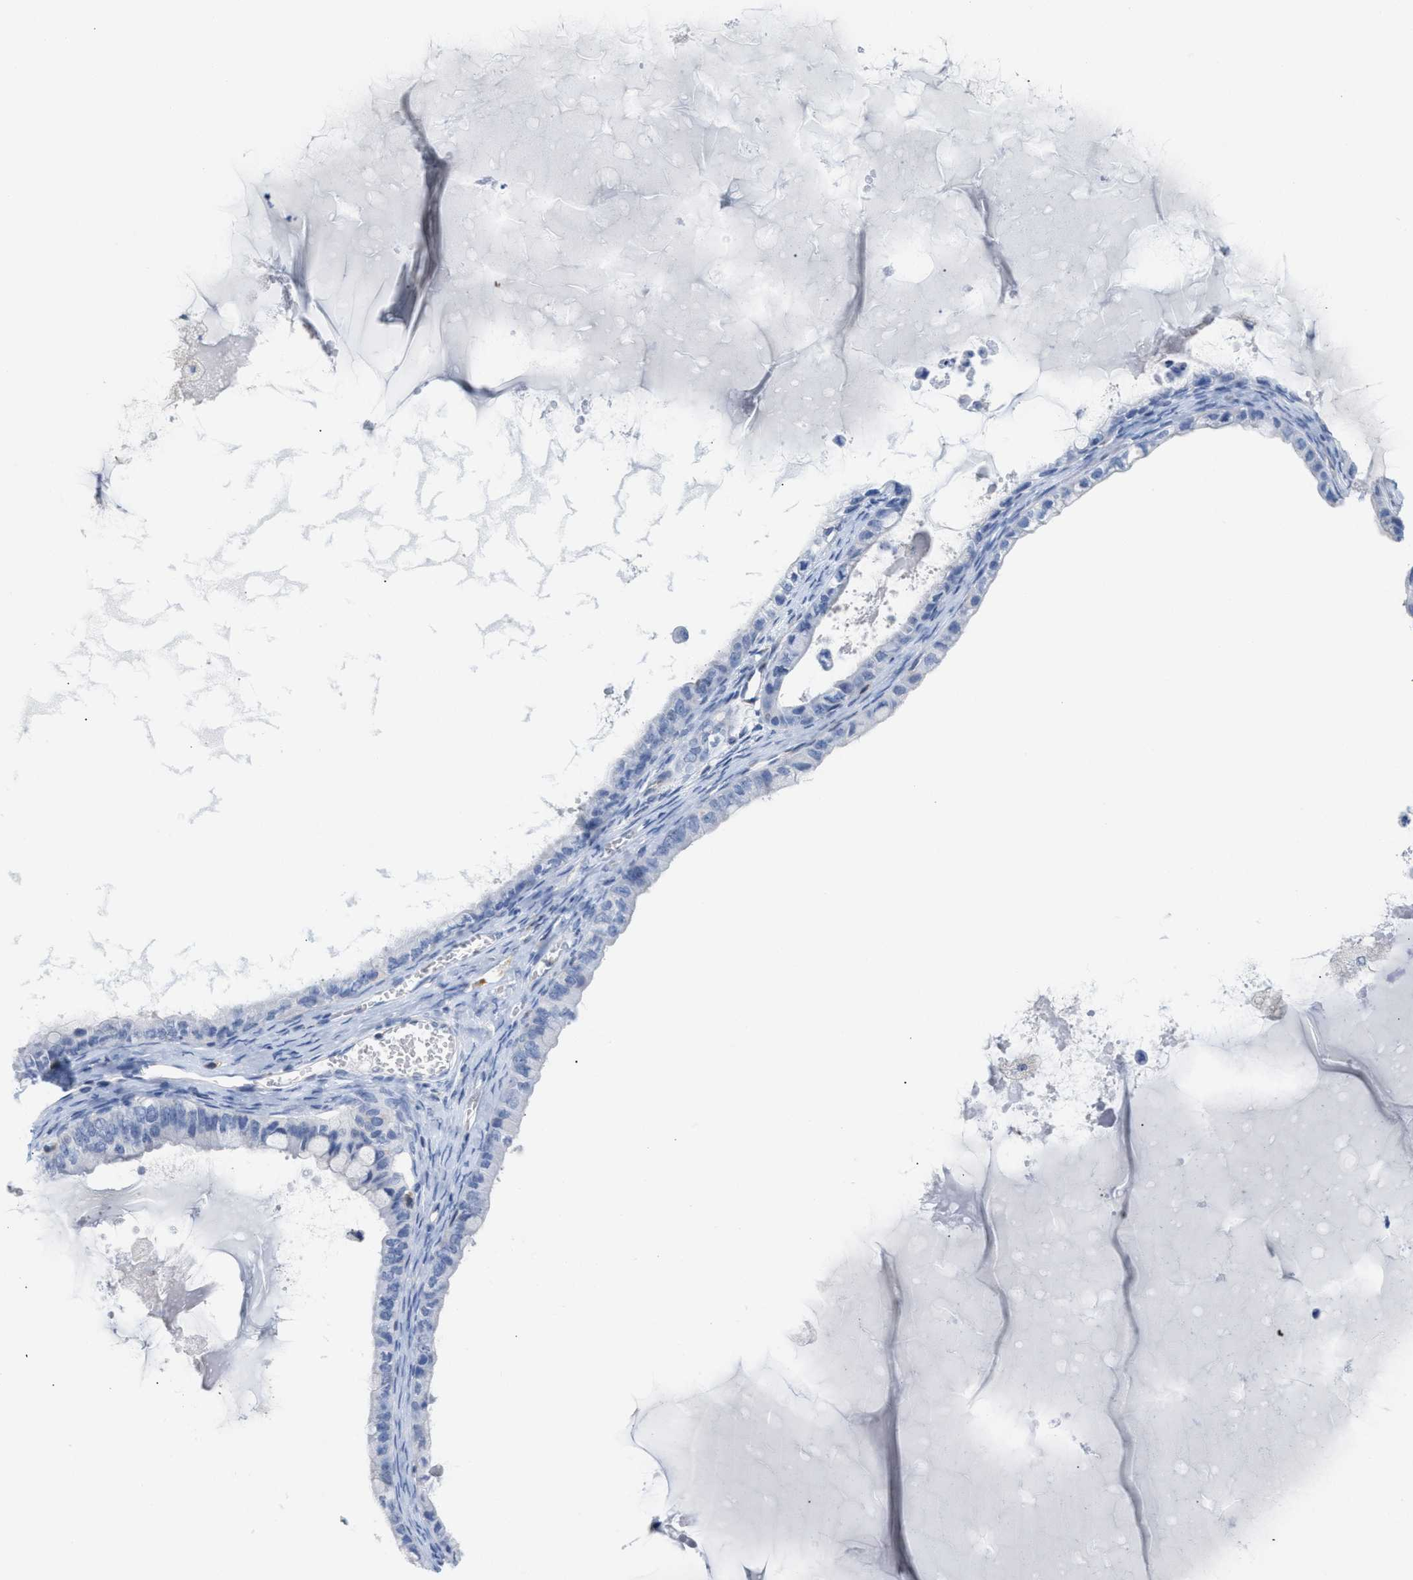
{"staining": {"intensity": "negative", "quantity": "none", "location": "none"}, "tissue": "ovarian cancer", "cell_type": "Tumor cells", "image_type": "cancer", "snomed": [{"axis": "morphology", "description": "Cystadenocarcinoma, mucinous, NOS"}, {"axis": "topography", "description": "Ovary"}], "caption": "The histopathology image demonstrates no staining of tumor cells in ovarian cancer.", "gene": "IL16", "patient": {"sex": "female", "age": 80}}